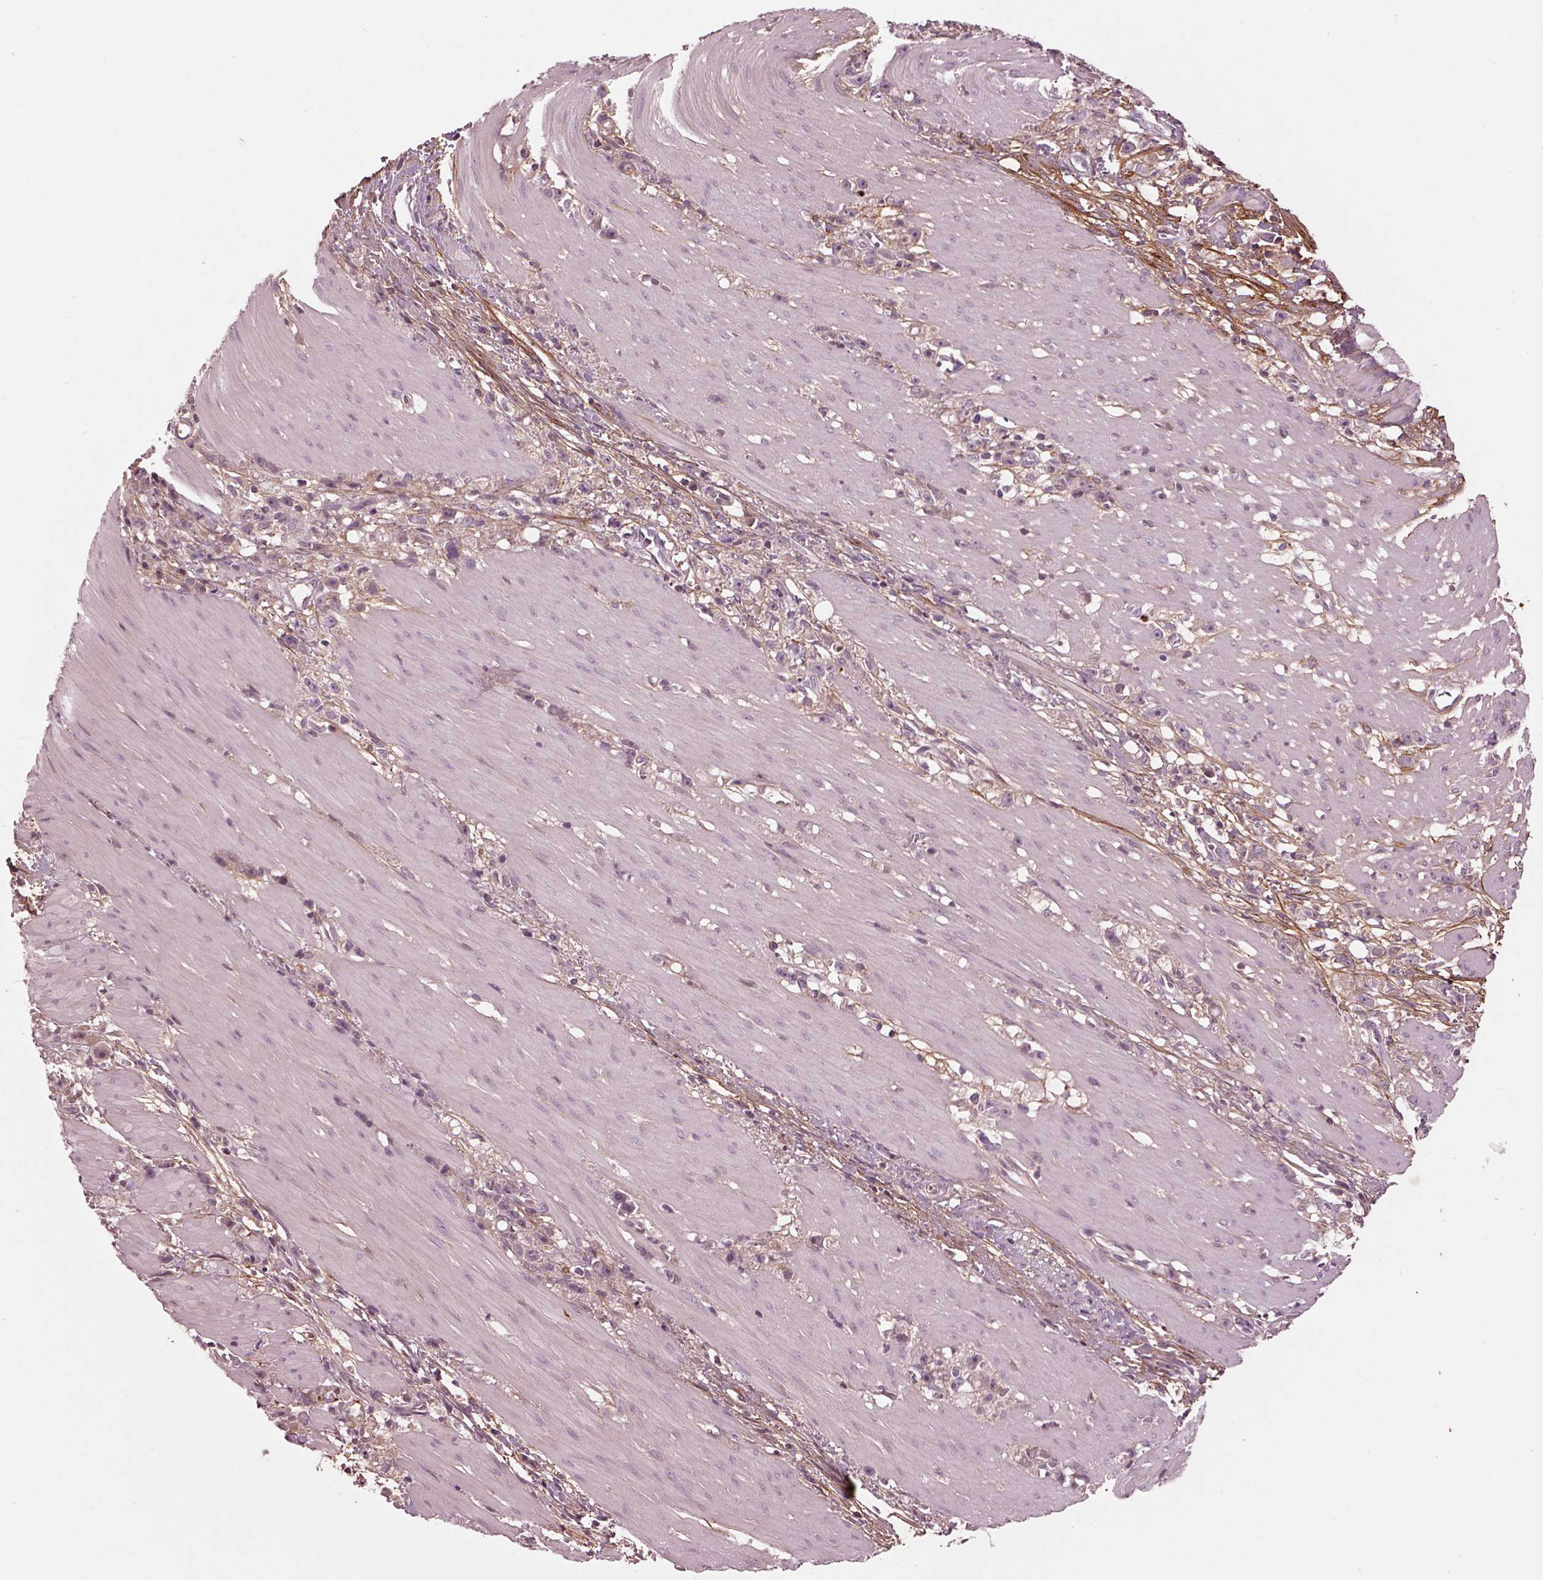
{"staining": {"intensity": "negative", "quantity": "none", "location": "none"}, "tissue": "stomach cancer", "cell_type": "Tumor cells", "image_type": "cancer", "snomed": [{"axis": "morphology", "description": "Adenocarcinoma, NOS"}, {"axis": "topography", "description": "Stomach"}], "caption": "A photomicrograph of human adenocarcinoma (stomach) is negative for staining in tumor cells.", "gene": "EFEMP1", "patient": {"sex": "female", "age": 59}}